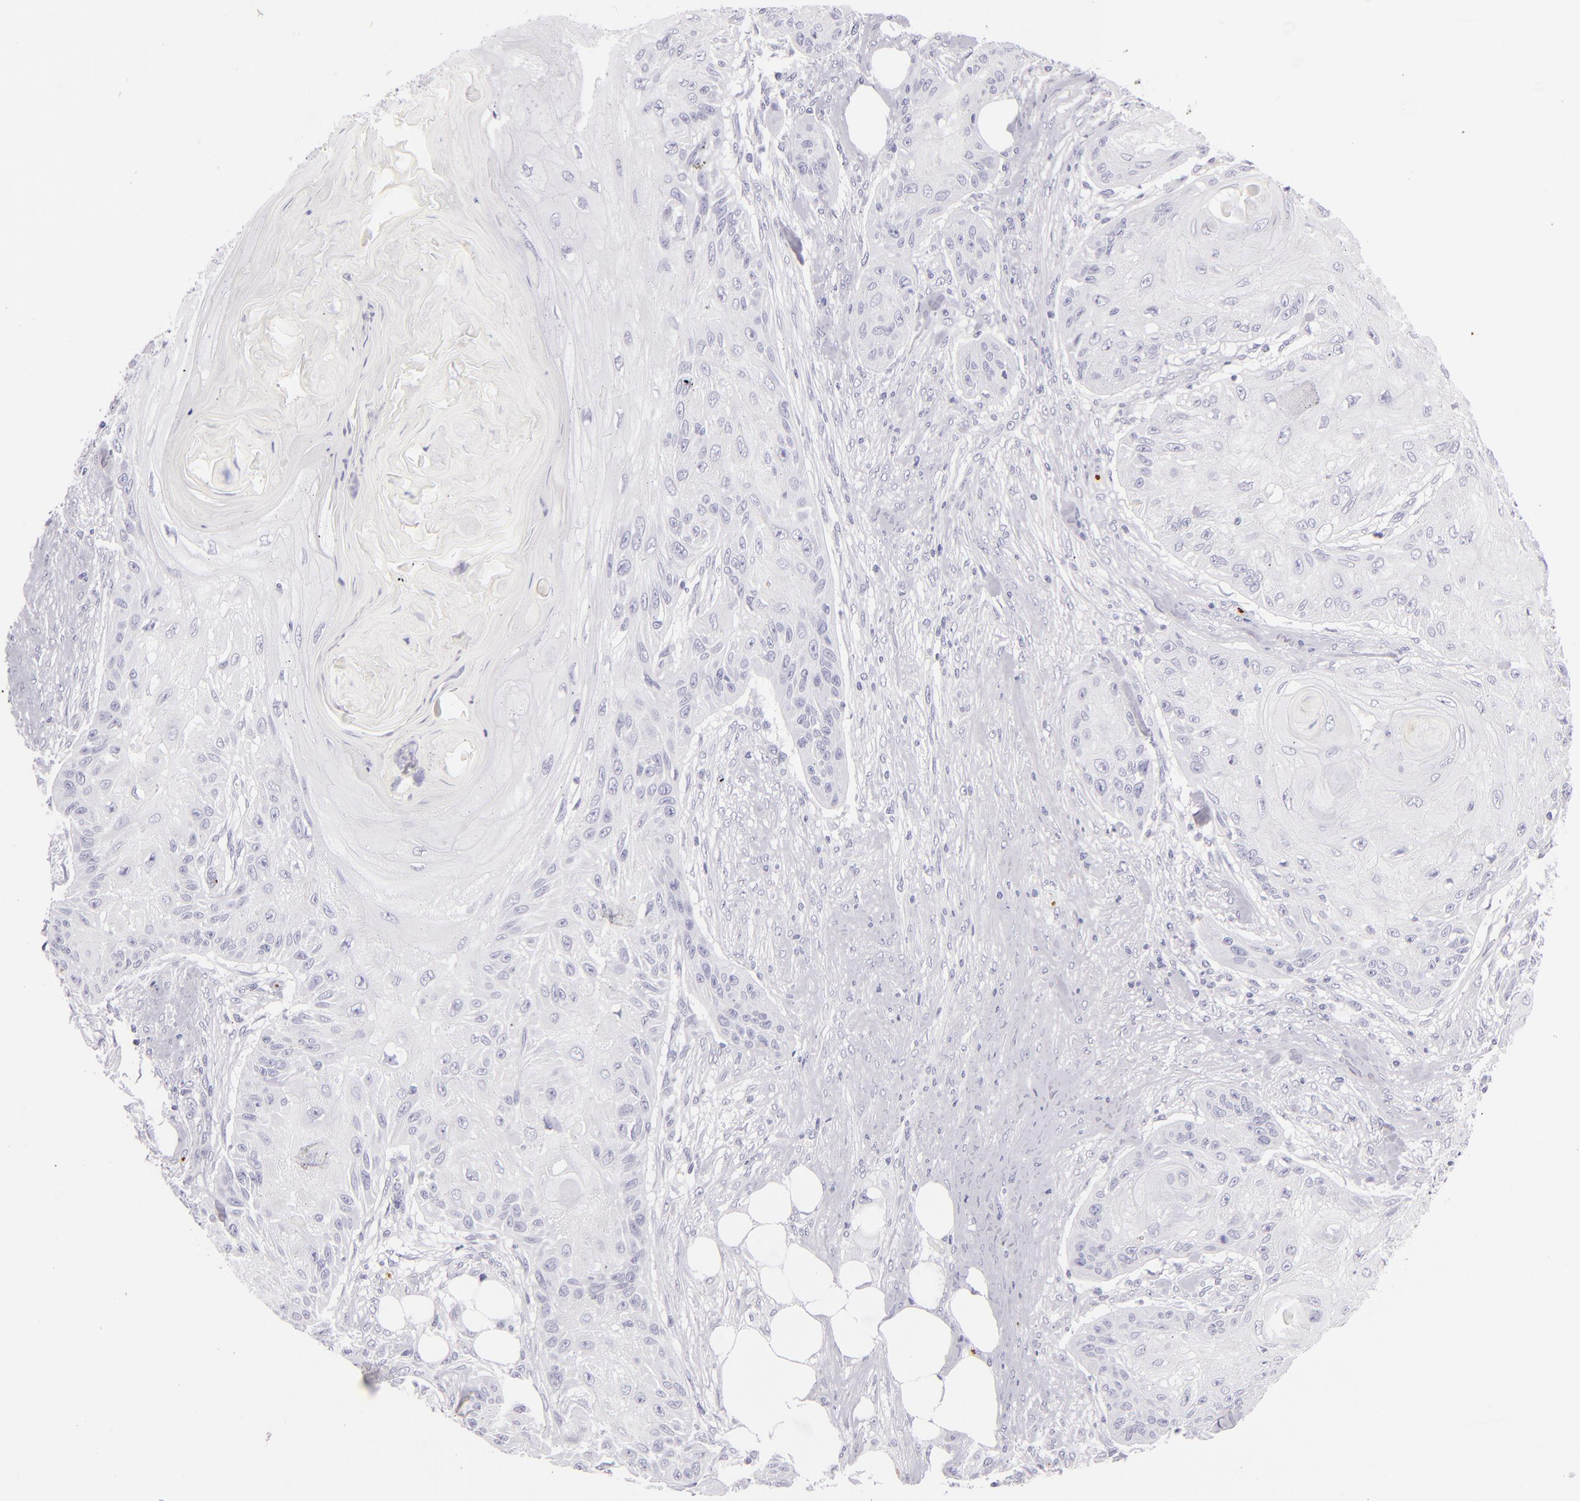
{"staining": {"intensity": "negative", "quantity": "none", "location": "none"}, "tissue": "skin cancer", "cell_type": "Tumor cells", "image_type": "cancer", "snomed": [{"axis": "morphology", "description": "Squamous cell carcinoma, NOS"}, {"axis": "topography", "description": "Skin"}], "caption": "Immunohistochemistry image of neoplastic tissue: skin cancer stained with DAB (3,3'-diaminobenzidine) shows no significant protein positivity in tumor cells. Brightfield microscopy of immunohistochemistry stained with DAB (3,3'-diaminobenzidine) (brown) and hematoxylin (blue), captured at high magnification.", "gene": "GP1BA", "patient": {"sex": "female", "age": 88}}